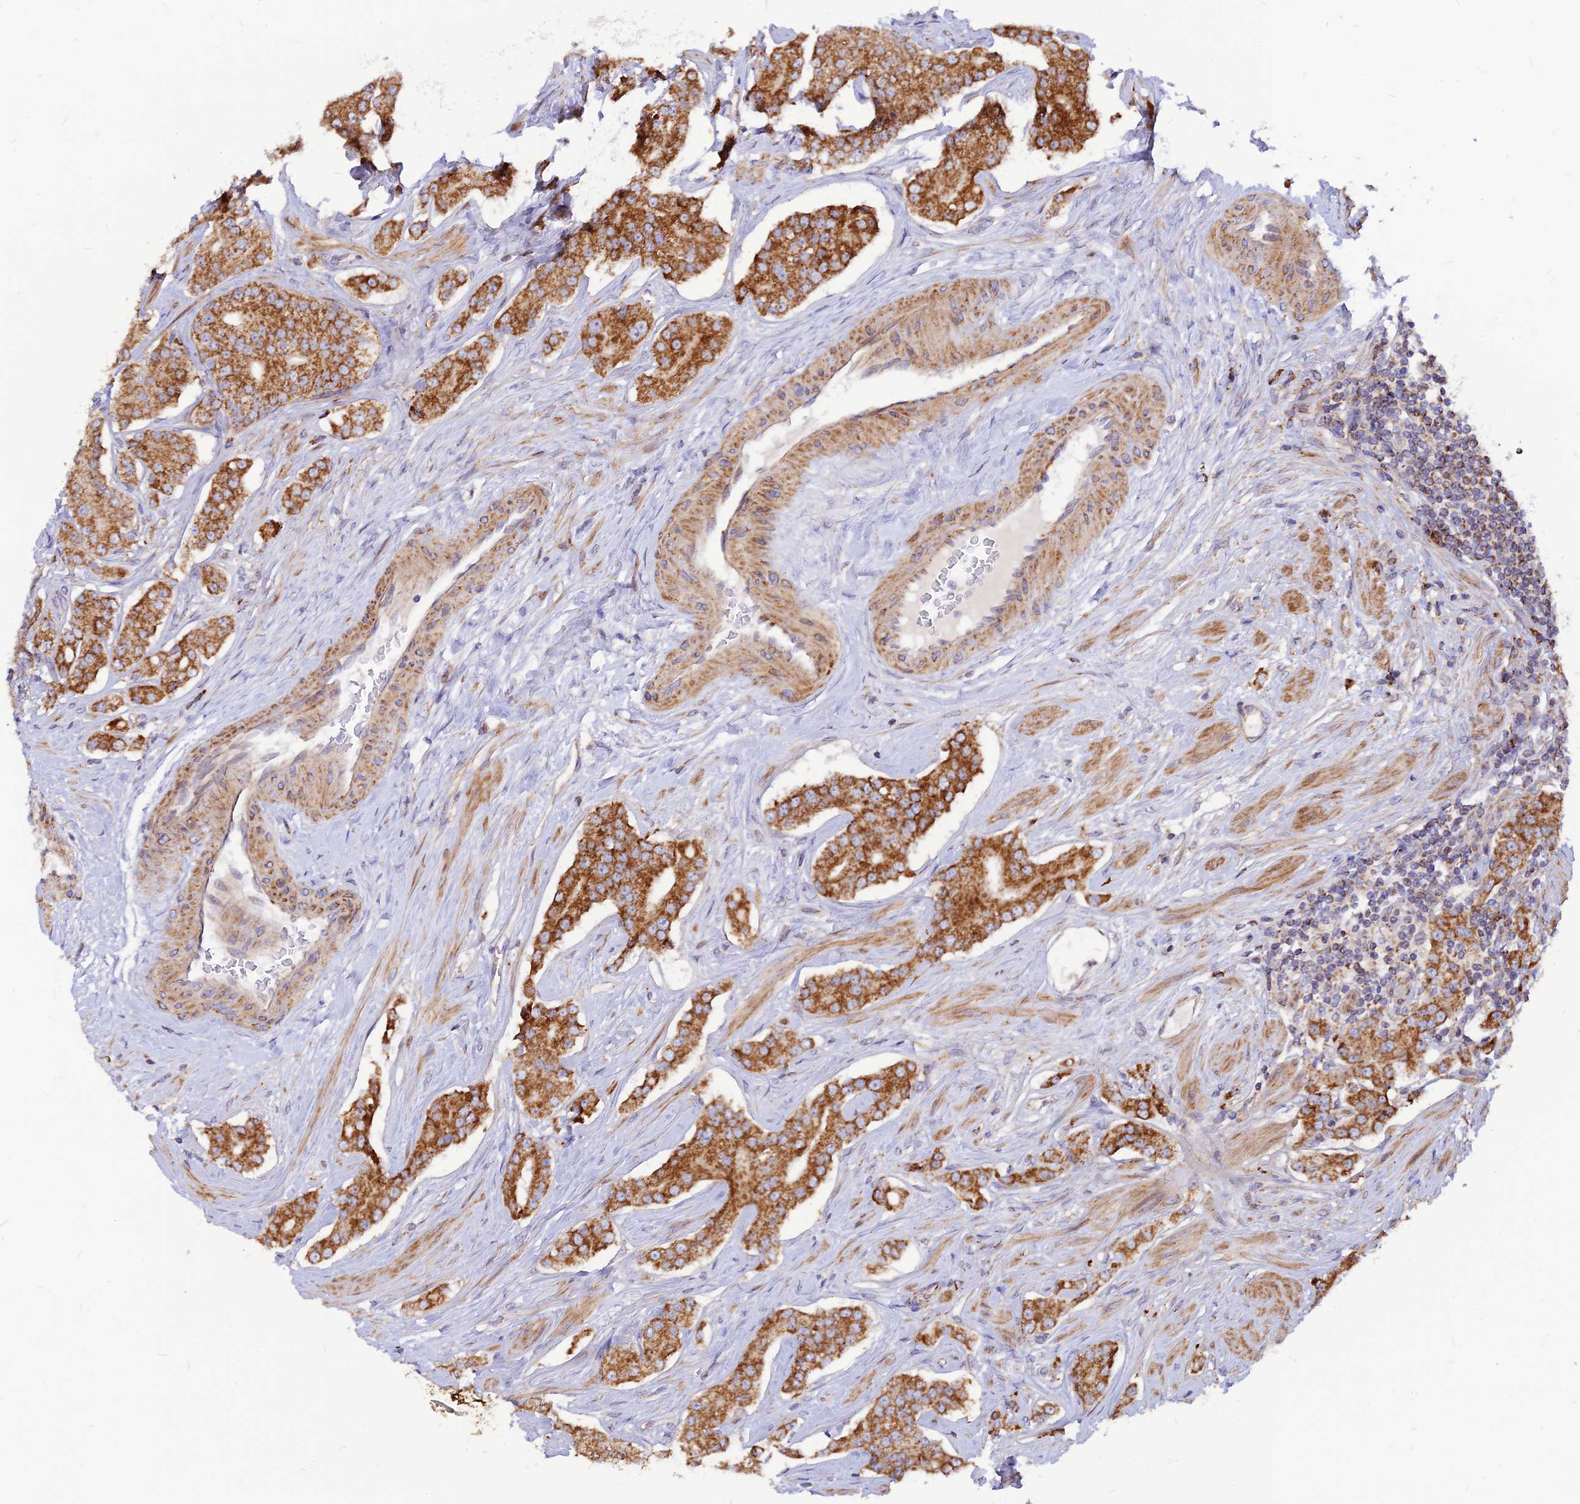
{"staining": {"intensity": "moderate", "quantity": ">75%", "location": "cytoplasmic/membranous"}, "tissue": "prostate cancer", "cell_type": "Tumor cells", "image_type": "cancer", "snomed": [{"axis": "morphology", "description": "Adenocarcinoma, High grade"}, {"axis": "topography", "description": "Prostate"}], "caption": "Immunohistochemistry histopathology image of neoplastic tissue: human prostate cancer (adenocarcinoma (high-grade)) stained using immunohistochemistry (IHC) exhibits medium levels of moderate protein expression localized specifically in the cytoplasmic/membranous of tumor cells, appearing as a cytoplasmic/membranous brown color.", "gene": "ECI1", "patient": {"sex": "male", "age": 71}}